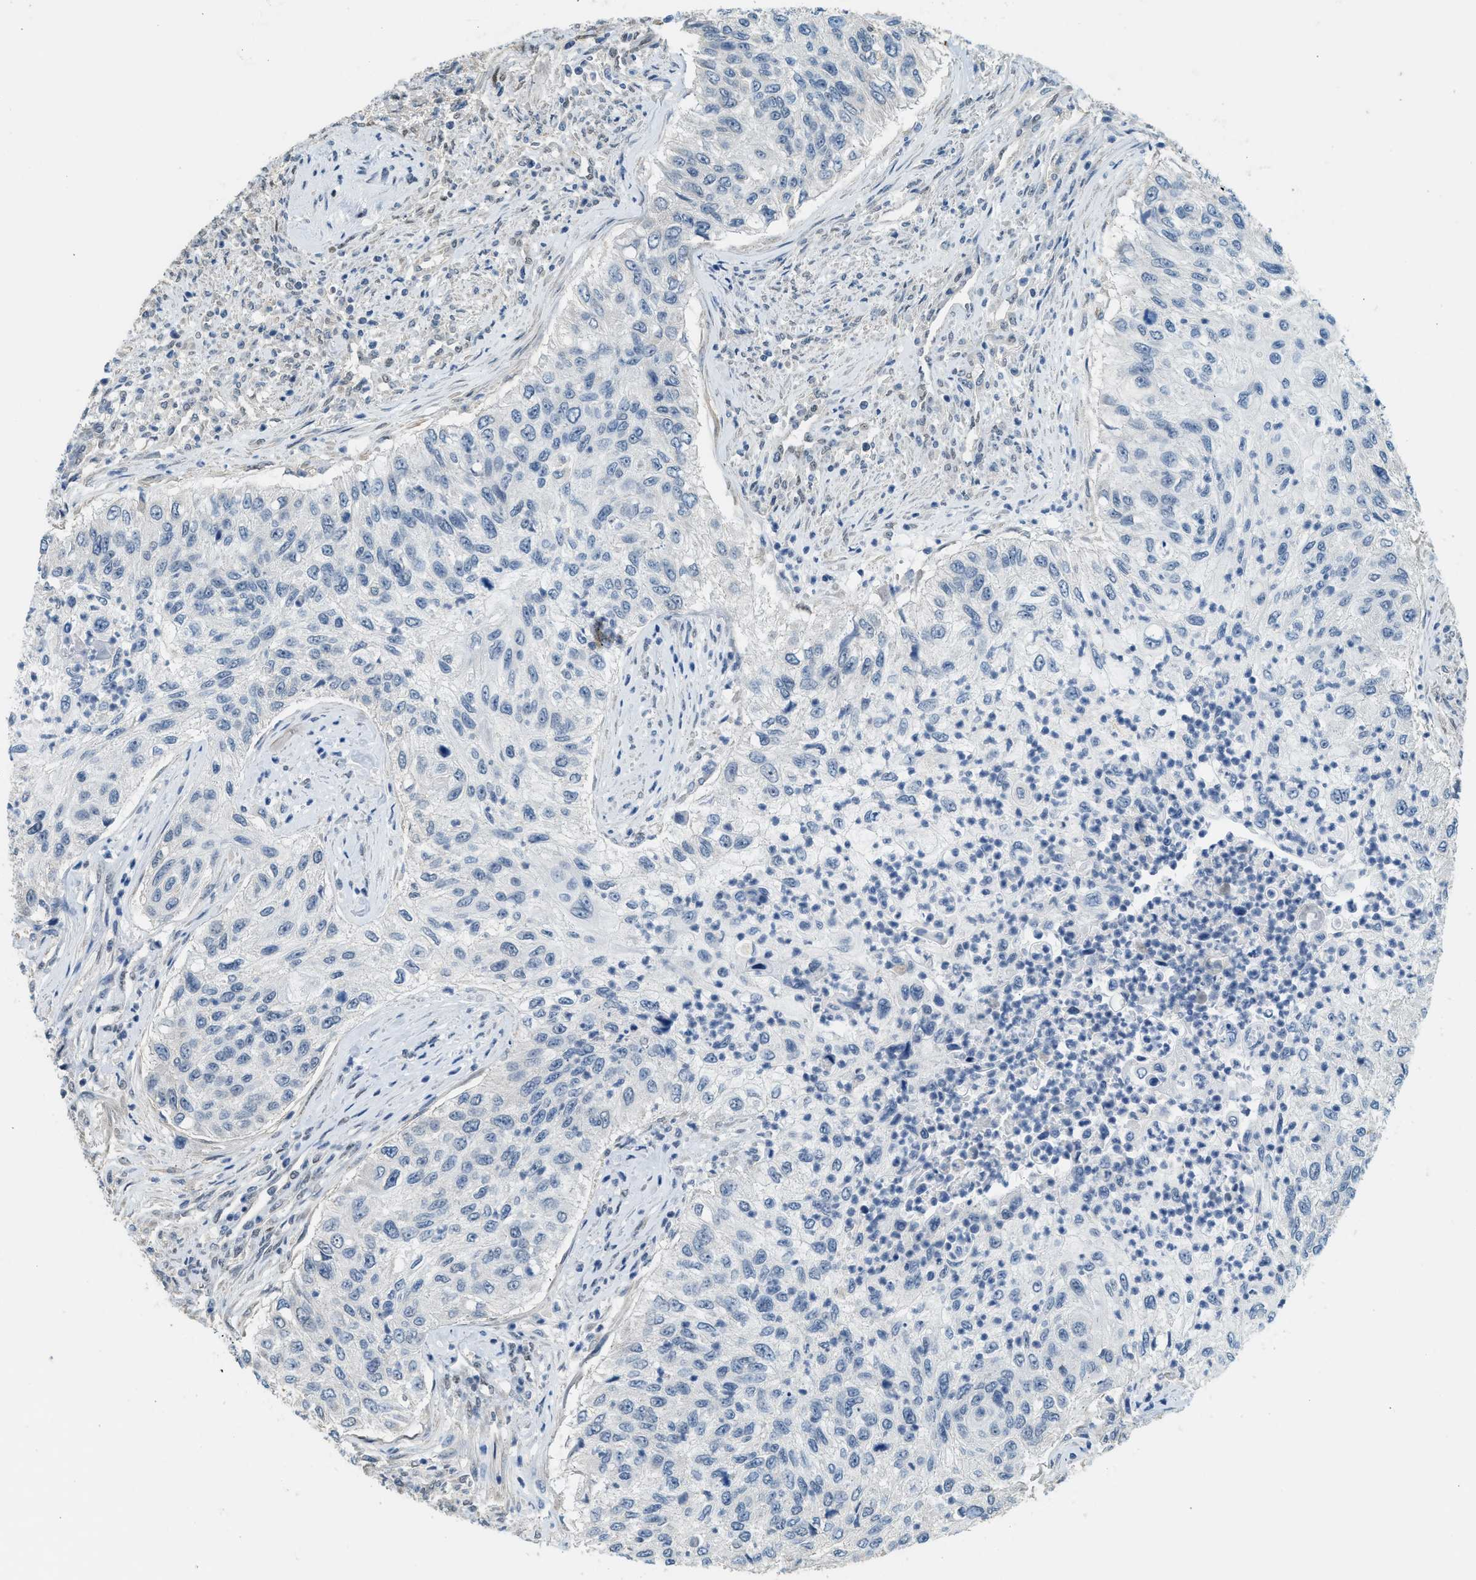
{"staining": {"intensity": "negative", "quantity": "none", "location": "none"}, "tissue": "urothelial cancer", "cell_type": "Tumor cells", "image_type": "cancer", "snomed": [{"axis": "morphology", "description": "Urothelial carcinoma, High grade"}, {"axis": "topography", "description": "Urinary bladder"}], "caption": "The image shows no significant expression in tumor cells of urothelial cancer.", "gene": "ZBTB20", "patient": {"sex": "female", "age": 60}}